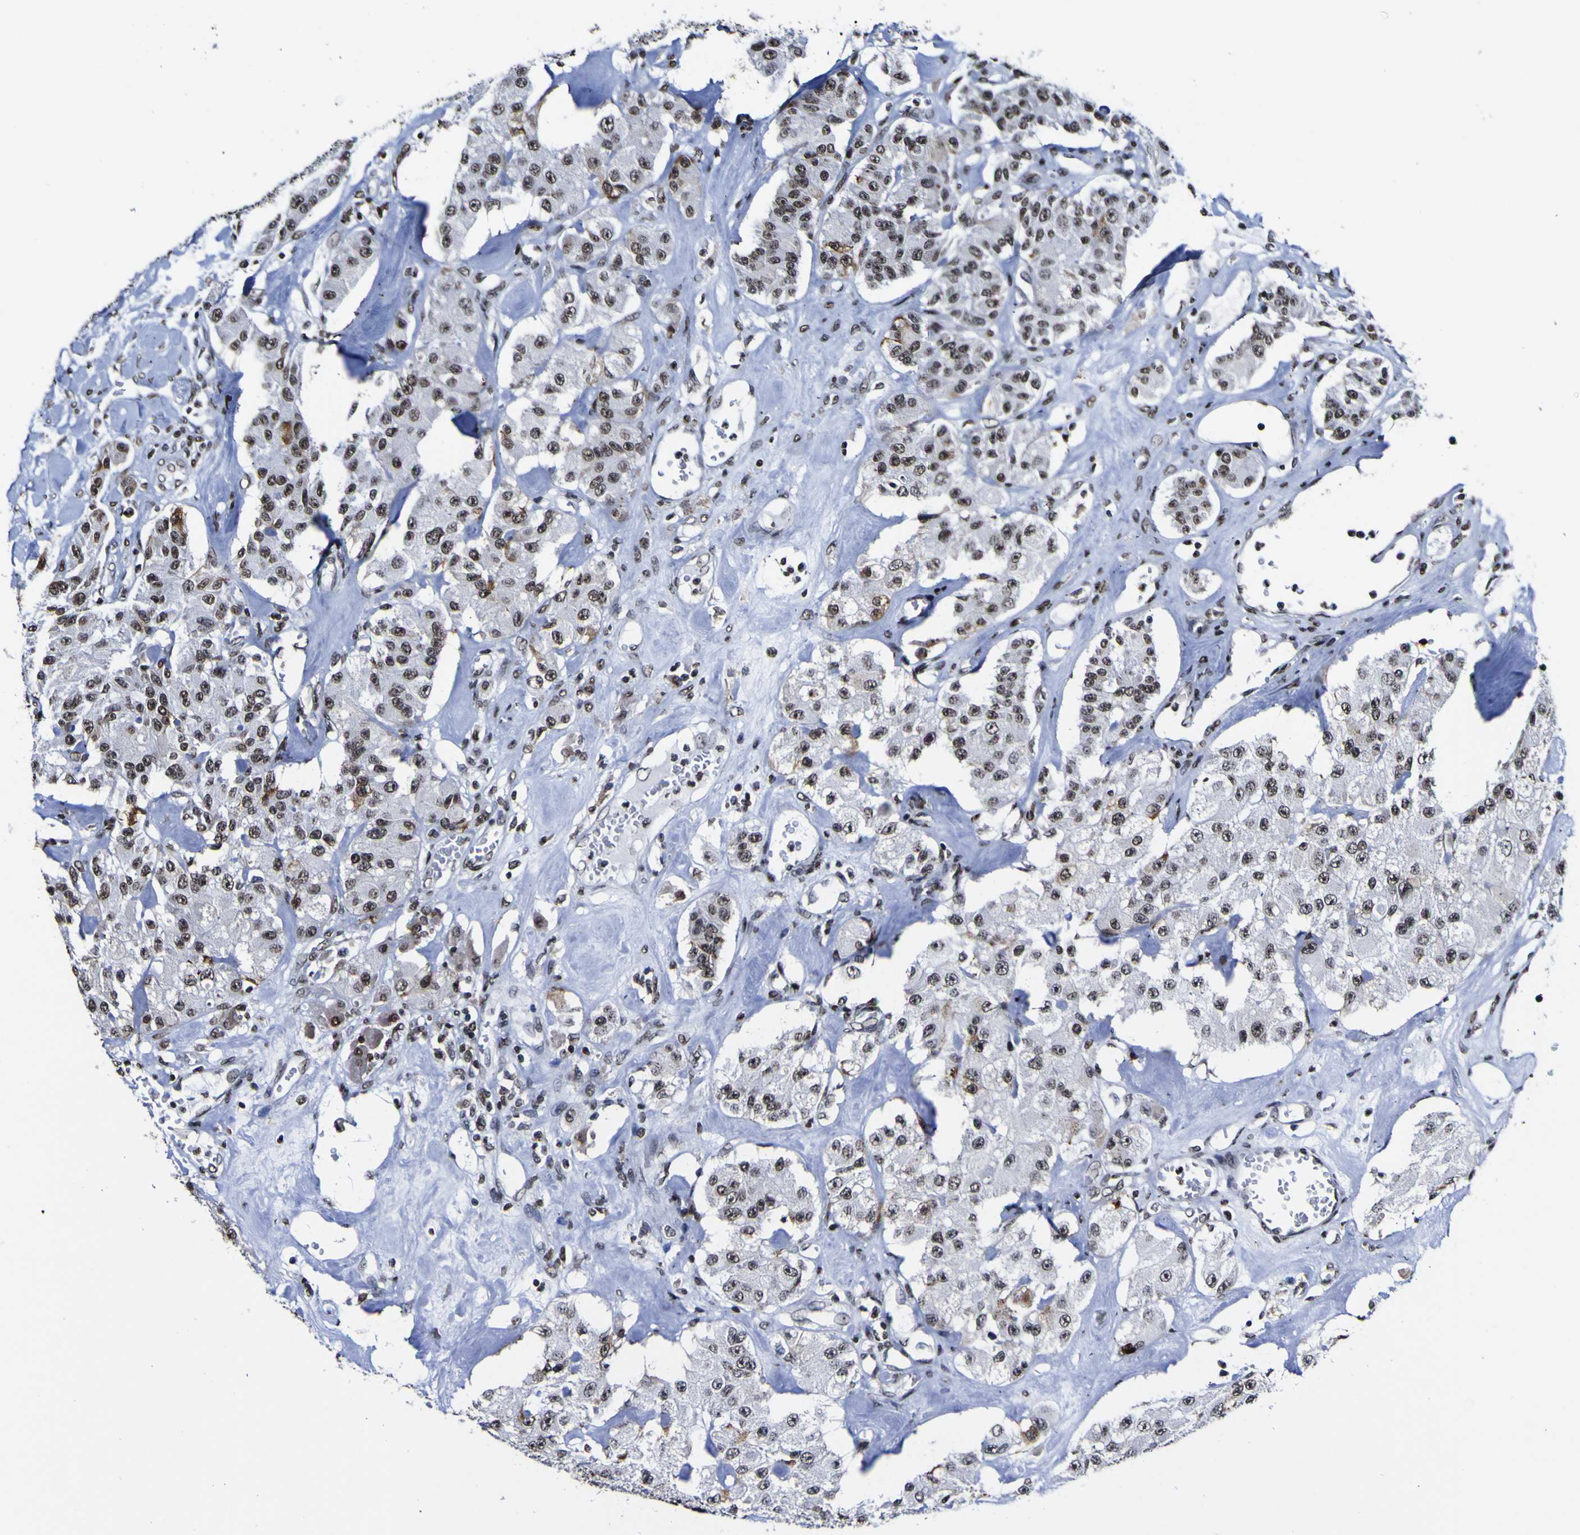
{"staining": {"intensity": "strong", "quantity": ">75%", "location": "nuclear"}, "tissue": "carcinoid", "cell_type": "Tumor cells", "image_type": "cancer", "snomed": [{"axis": "morphology", "description": "Carcinoid, malignant, NOS"}, {"axis": "topography", "description": "Pancreas"}], "caption": "A brown stain highlights strong nuclear staining of a protein in human carcinoid tumor cells.", "gene": "PIAS1", "patient": {"sex": "male", "age": 41}}